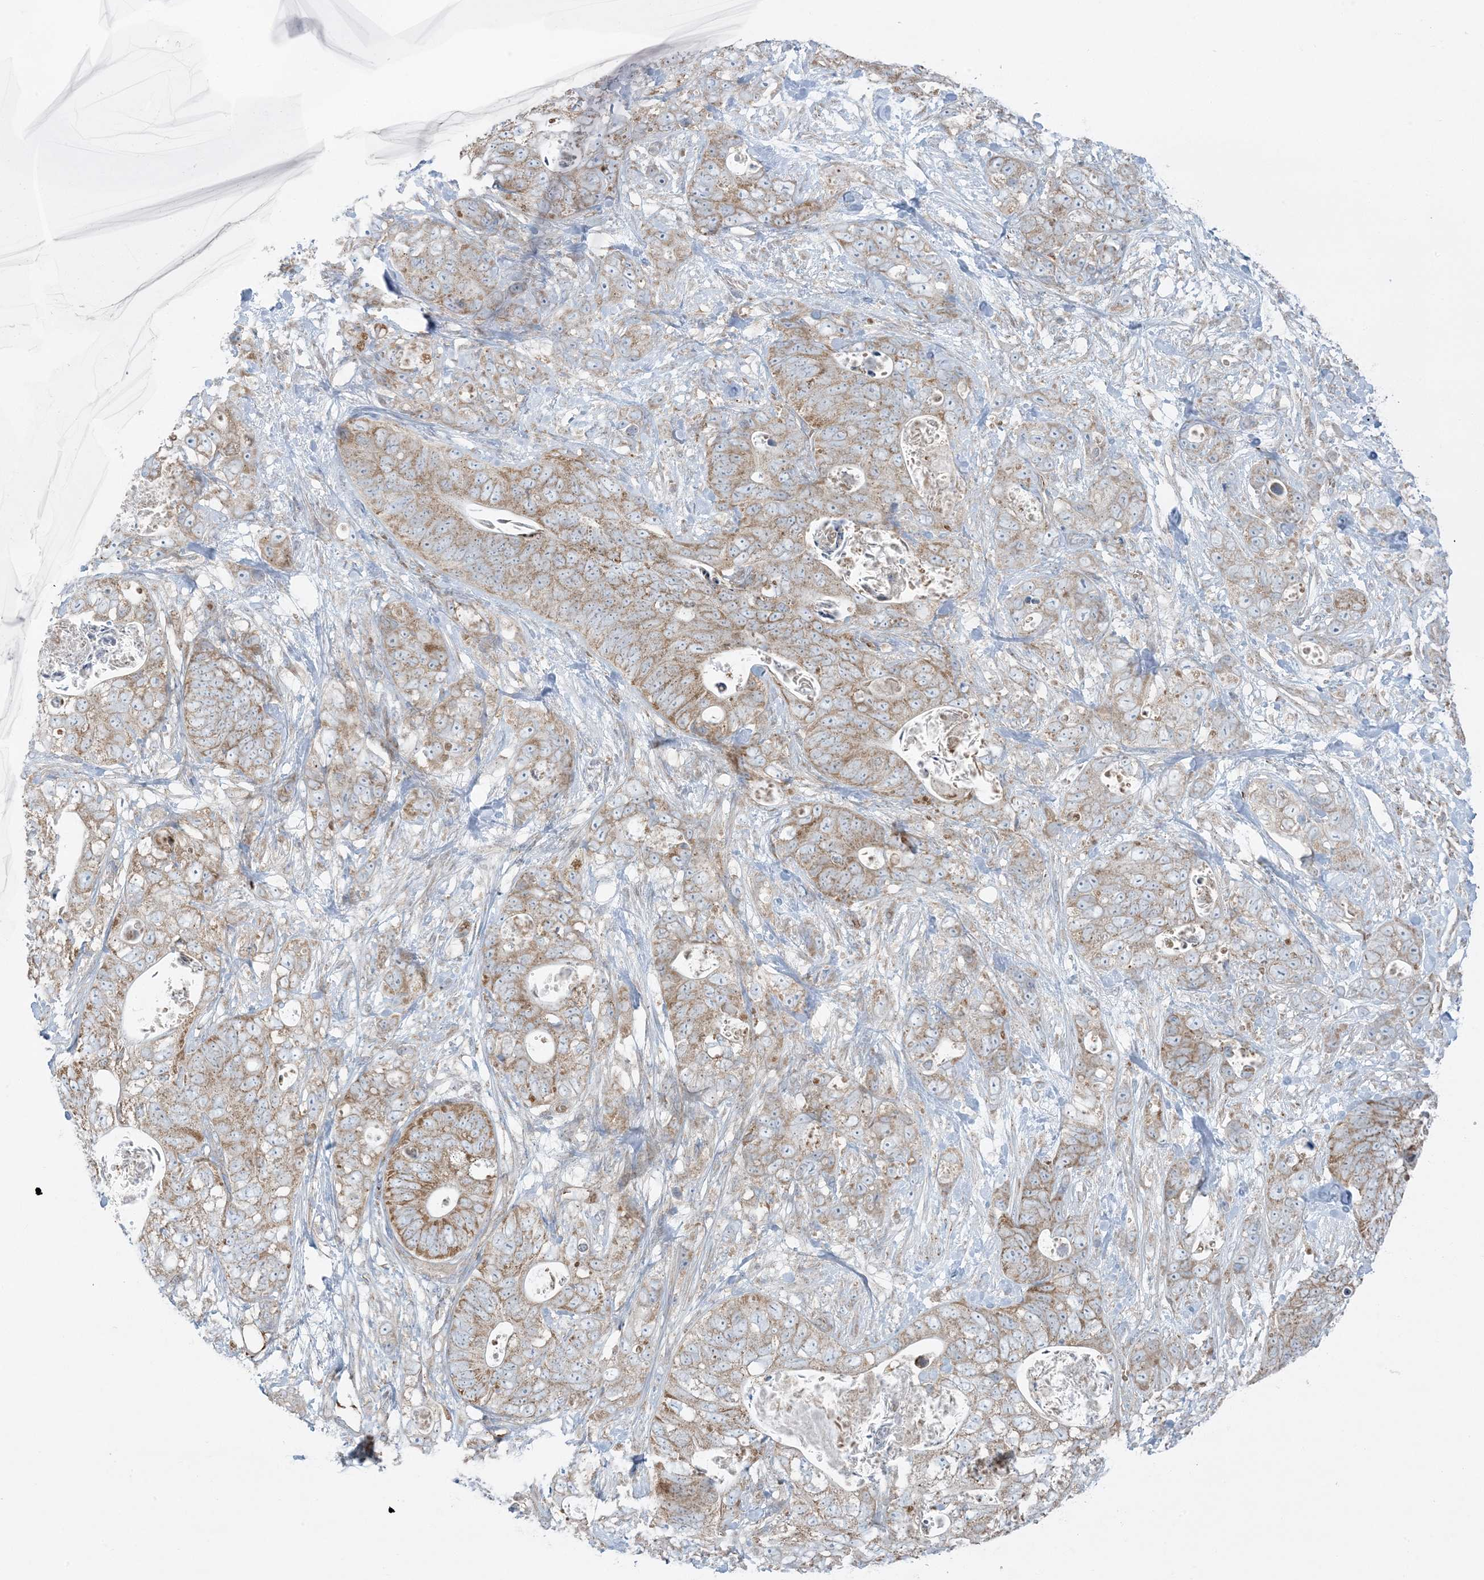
{"staining": {"intensity": "moderate", "quantity": ">75%", "location": "cytoplasmic/membranous"}, "tissue": "stomach cancer", "cell_type": "Tumor cells", "image_type": "cancer", "snomed": [{"axis": "morphology", "description": "Normal tissue, NOS"}, {"axis": "morphology", "description": "Adenocarcinoma, NOS"}, {"axis": "topography", "description": "Stomach"}], "caption": "Moderate cytoplasmic/membranous expression for a protein is identified in about >75% of tumor cells of stomach cancer (adenocarcinoma) using IHC.", "gene": "PIK3R4", "patient": {"sex": "female", "age": 89}}